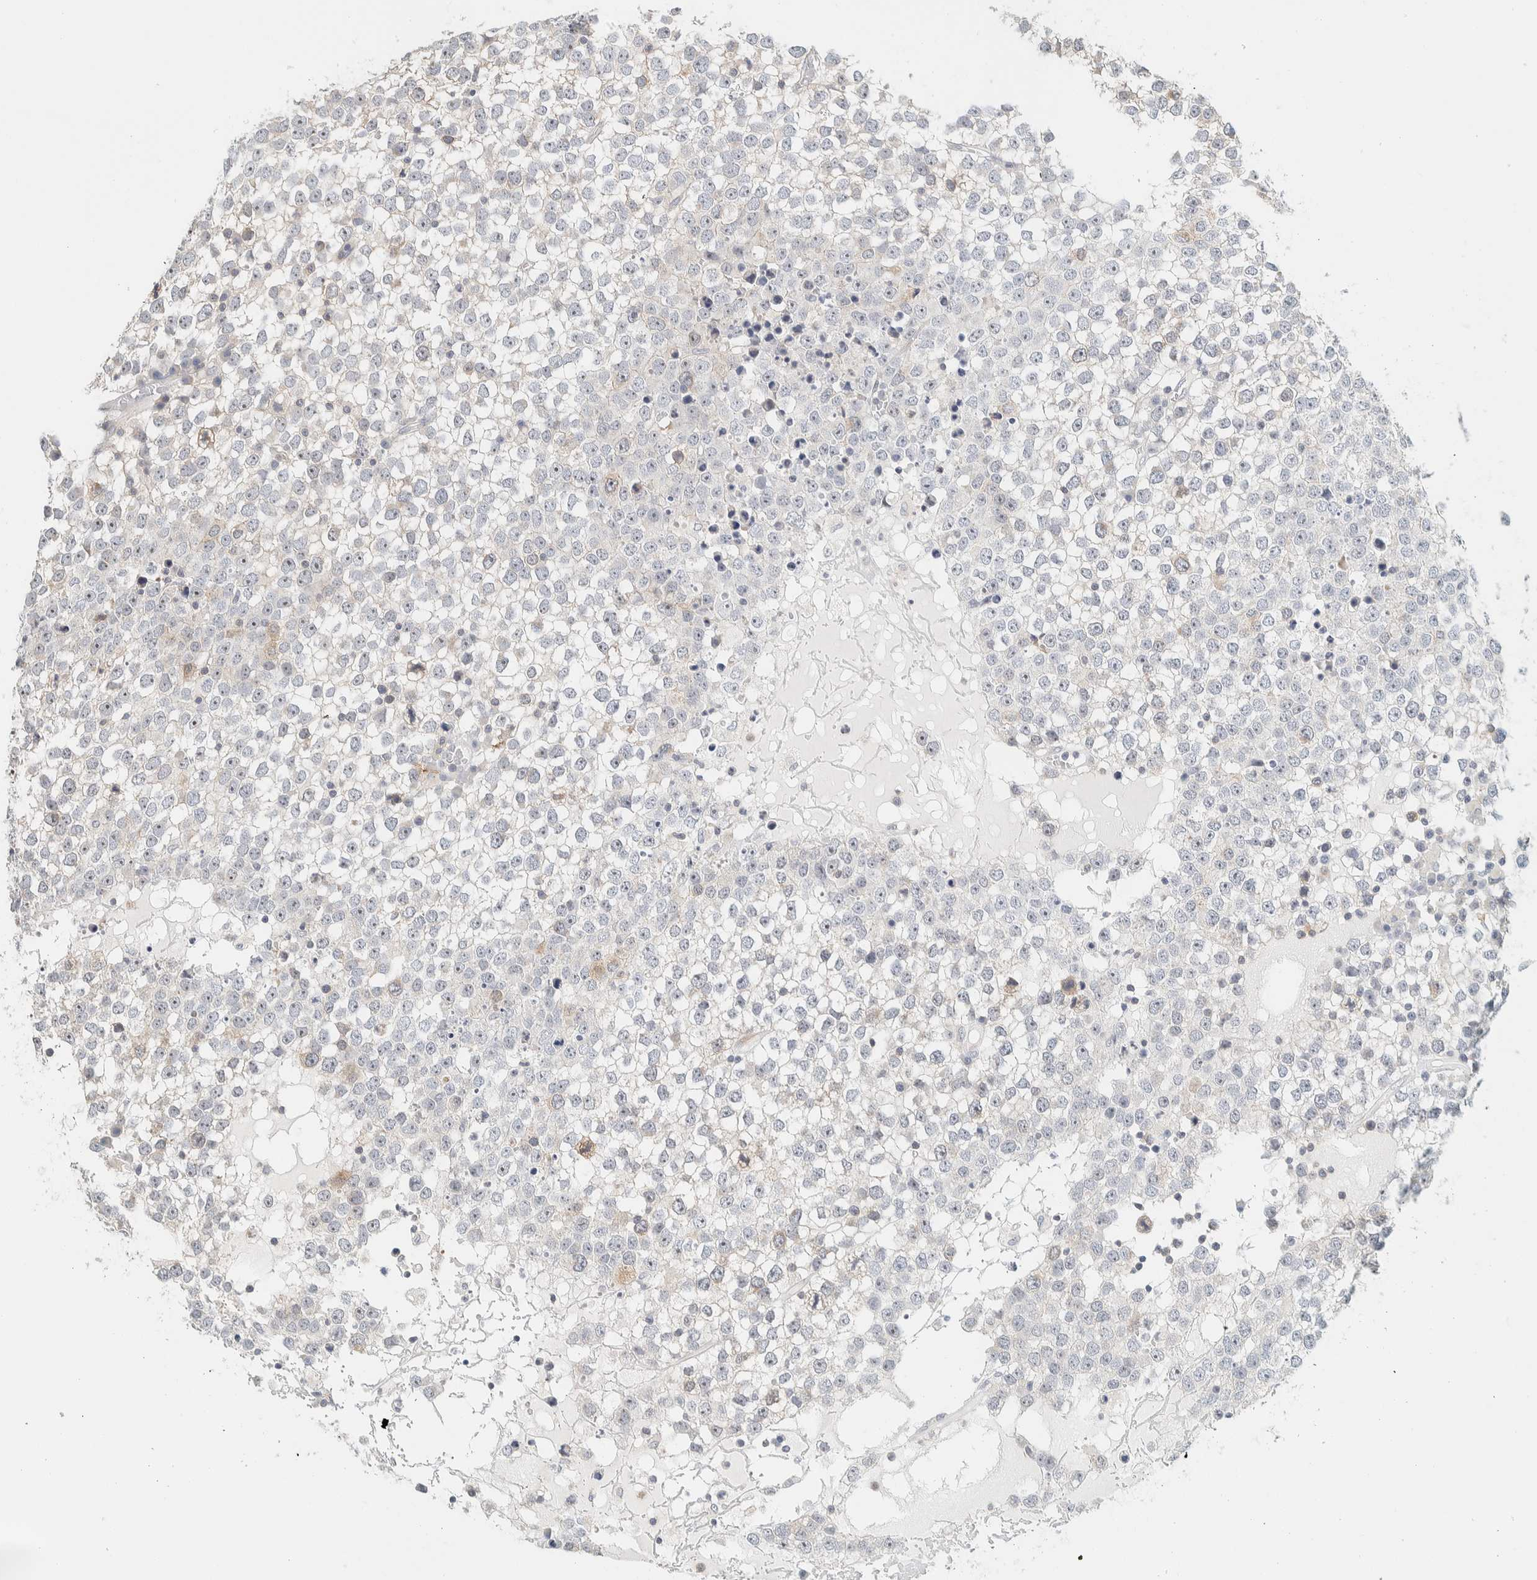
{"staining": {"intensity": "negative", "quantity": "none", "location": "none"}, "tissue": "testis cancer", "cell_type": "Tumor cells", "image_type": "cancer", "snomed": [{"axis": "morphology", "description": "Seminoma, NOS"}, {"axis": "topography", "description": "Testis"}], "caption": "DAB immunohistochemical staining of seminoma (testis) shows no significant staining in tumor cells.", "gene": "NDE1", "patient": {"sex": "male", "age": 65}}